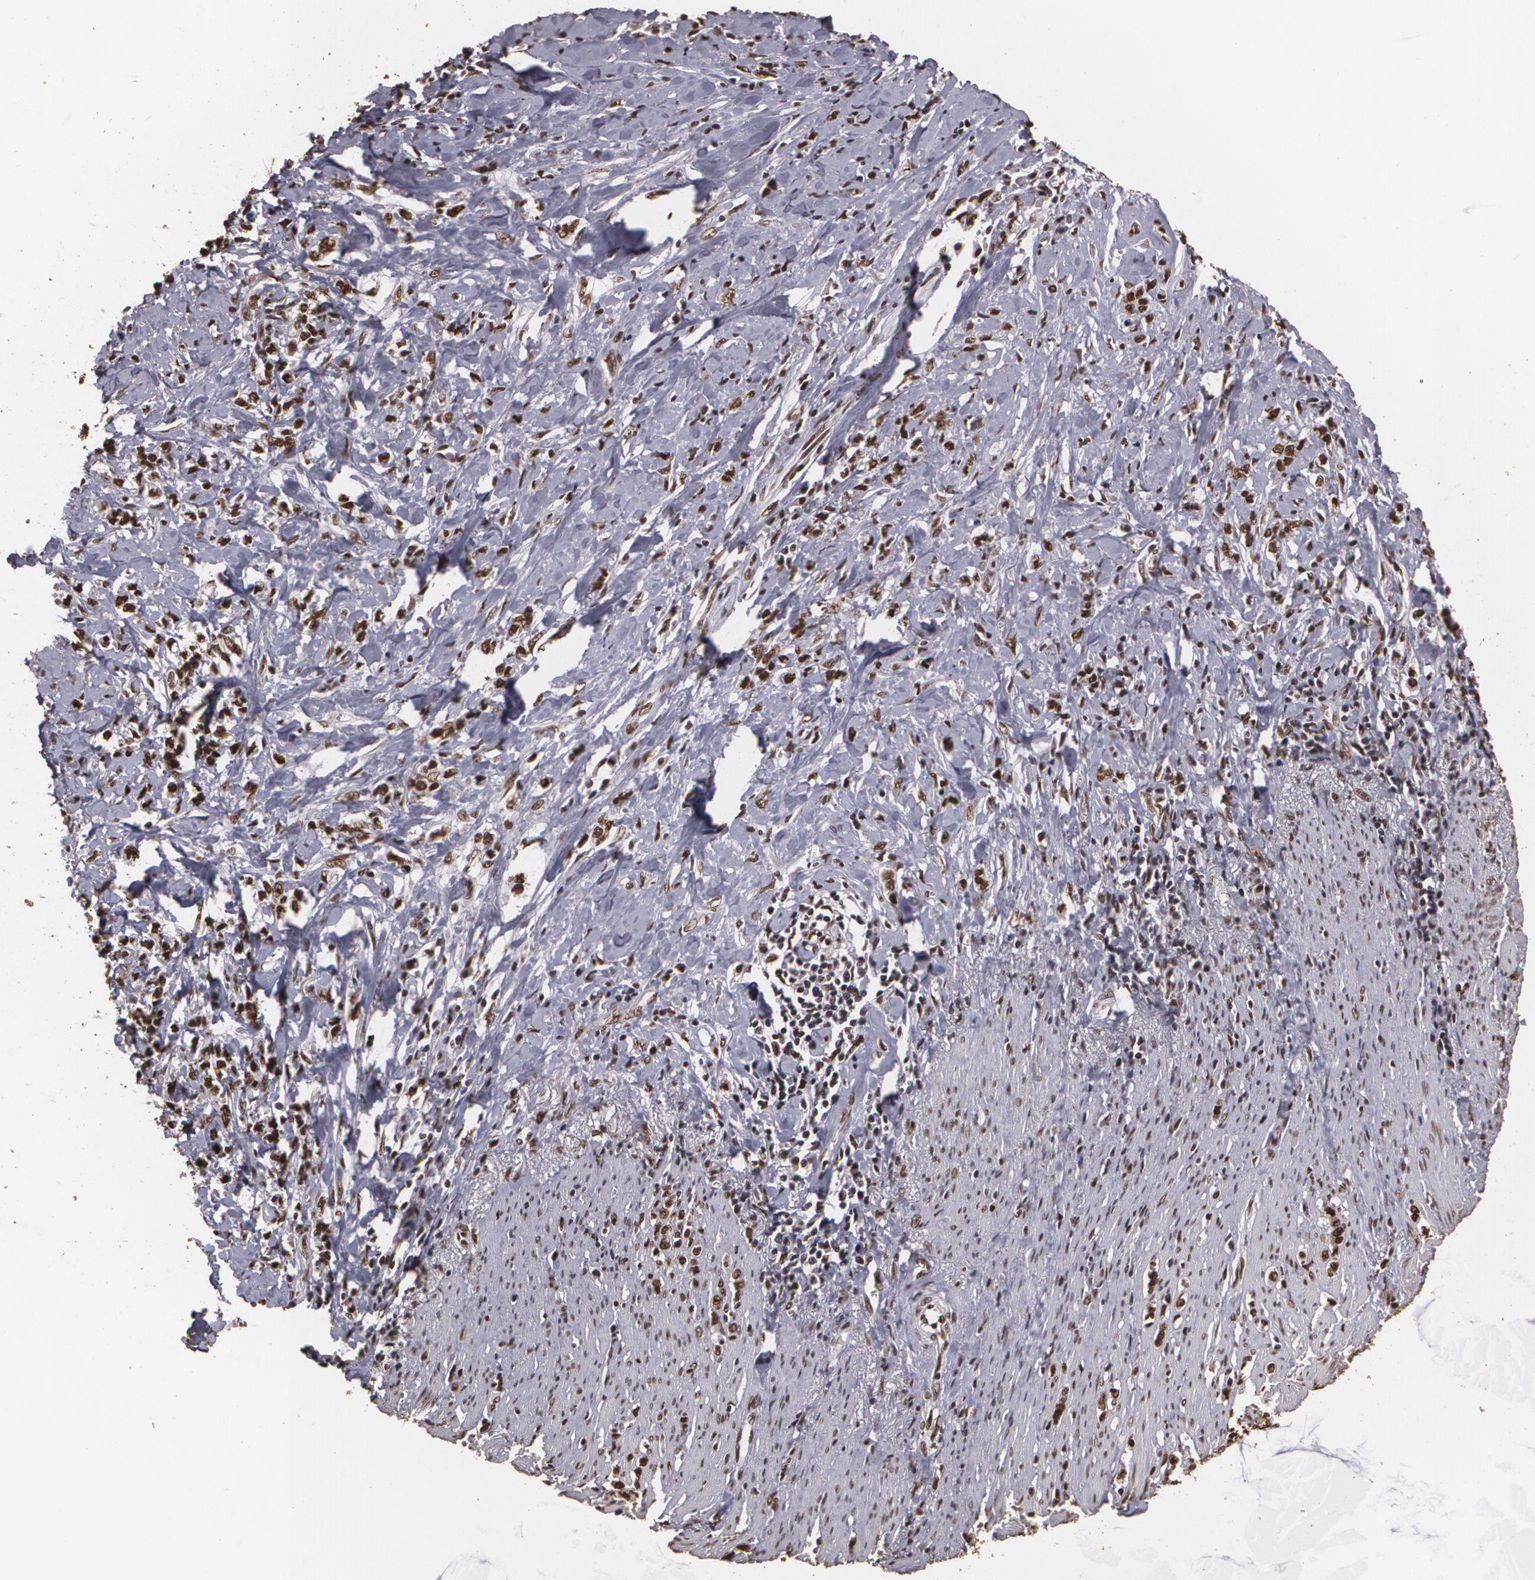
{"staining": {"intensity": "strong", "quantity": ">75%", "location": "cytoplasmic/membranous,nuclear"}, "tissue": "stomach cancer", "cell_type": "Tumor cells", "image_type": "cancer", "snomed": [{"axis": "morphology", "description": "Adenocarcinoma, NOS"}, {"axis": "topography", "description": "Stomach, lower"}], "caption": "Immunohistochemical staining of human adenocarcinoma (stomach) displays high levels of strong cytoplasmic/membranous and nuclear protein staining in approximately >75% of tumor cells.", "gene": "RCOR1", "patient": {"sex": "male", "age": 88}}